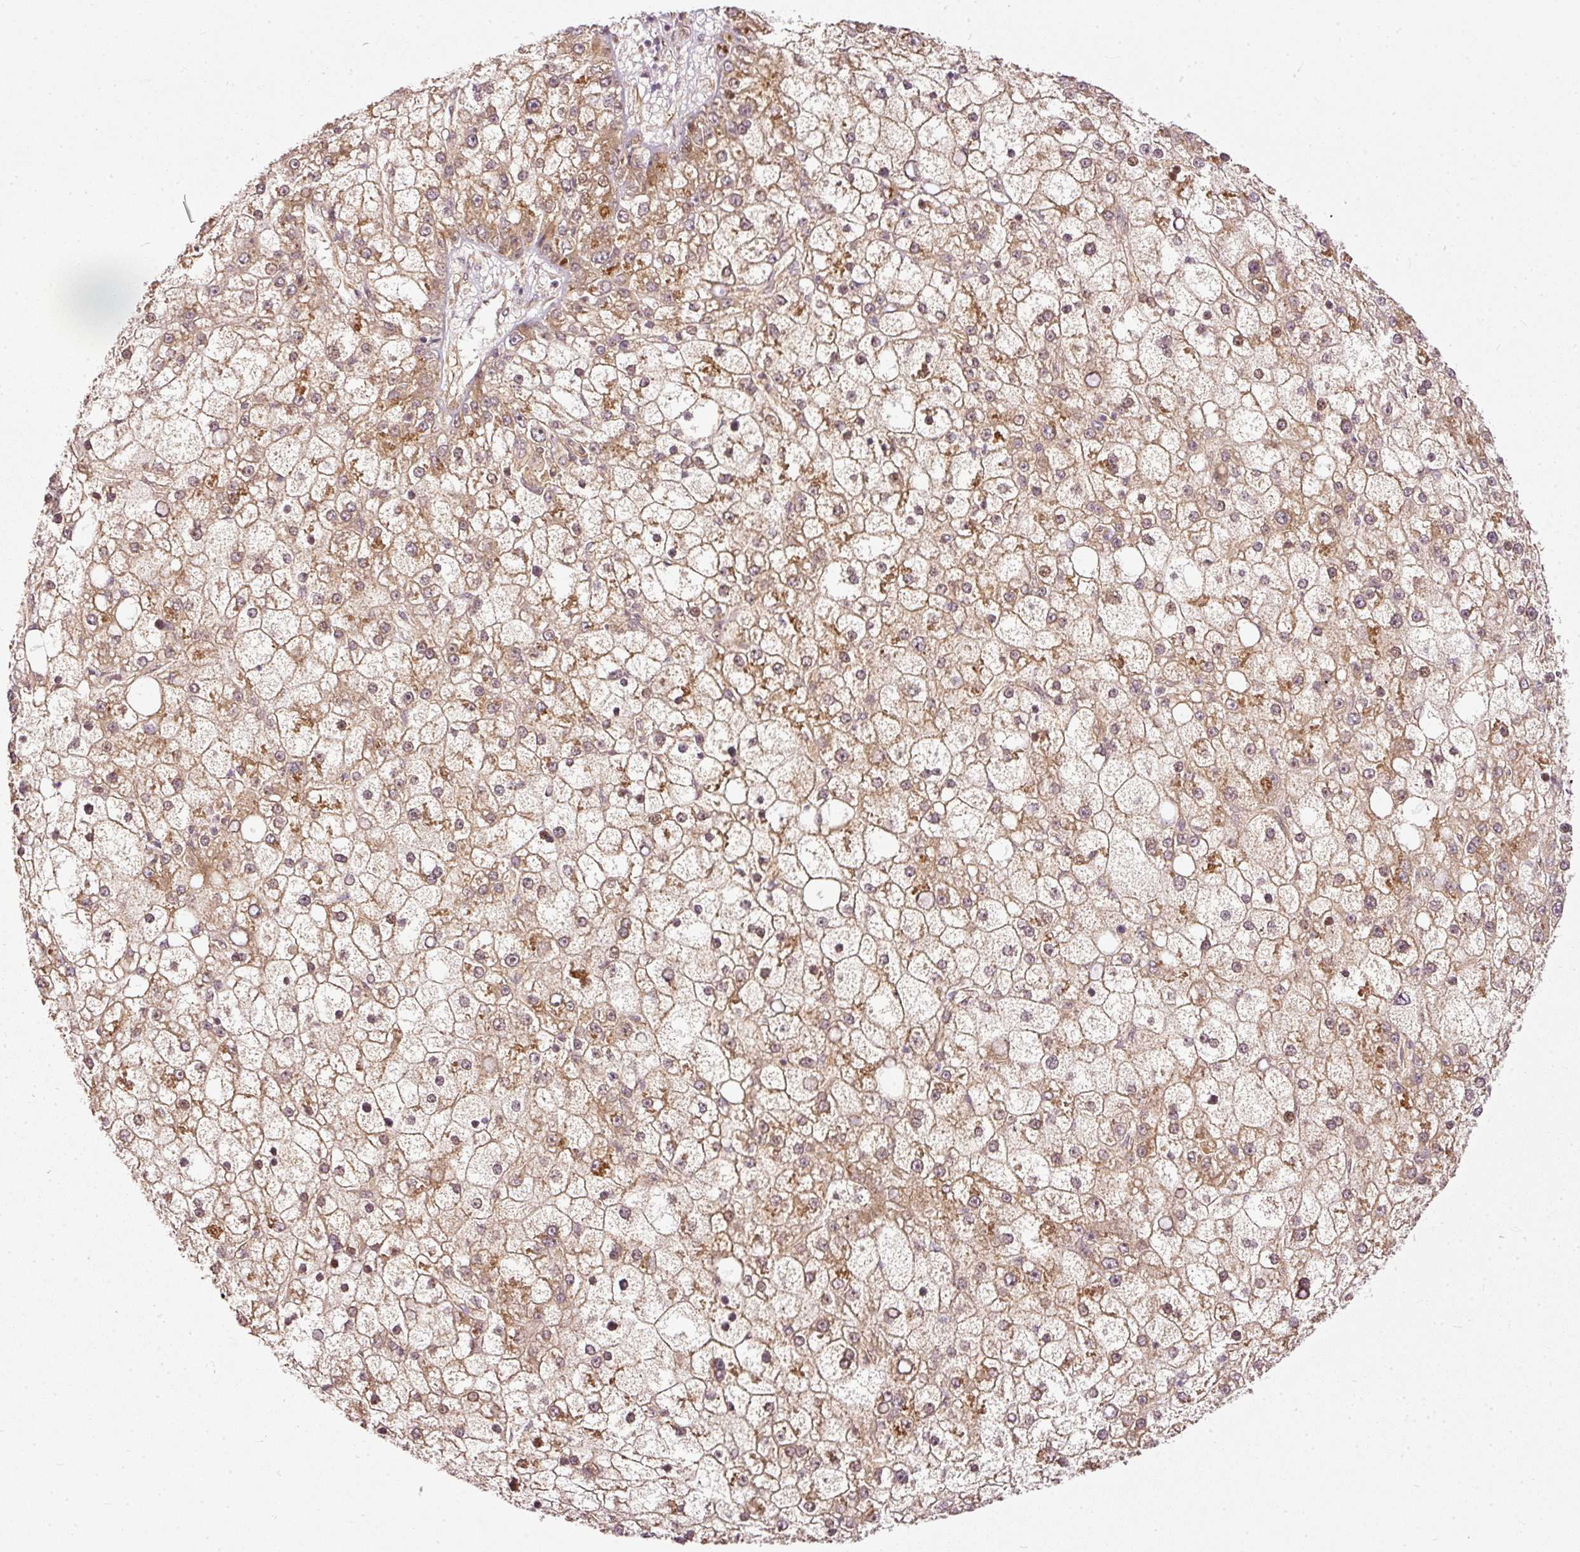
{"staining": {"intensity": "weak", "quantity": ">75%", "location": "cytoplasmic/membranous"}, "tissue": "liver cancer", "cell_type": "Tumor cells", "image_type": "cancer", "snomed": [{"axis": "morphology", "description": "Carcinoma, Hepatocellular, NOS"}, {"axis": "topography", "description": "Liver"}], "caption": "This is an image of immunohistochemistry (IHC) staining of liver cancer (hepatocellular carcinoma), which shows weak positivity in the cytoplasmic/membranous of tumor cells.", "gene": "MIF4GD", "patient": {"sex": "male", "age": 67}}